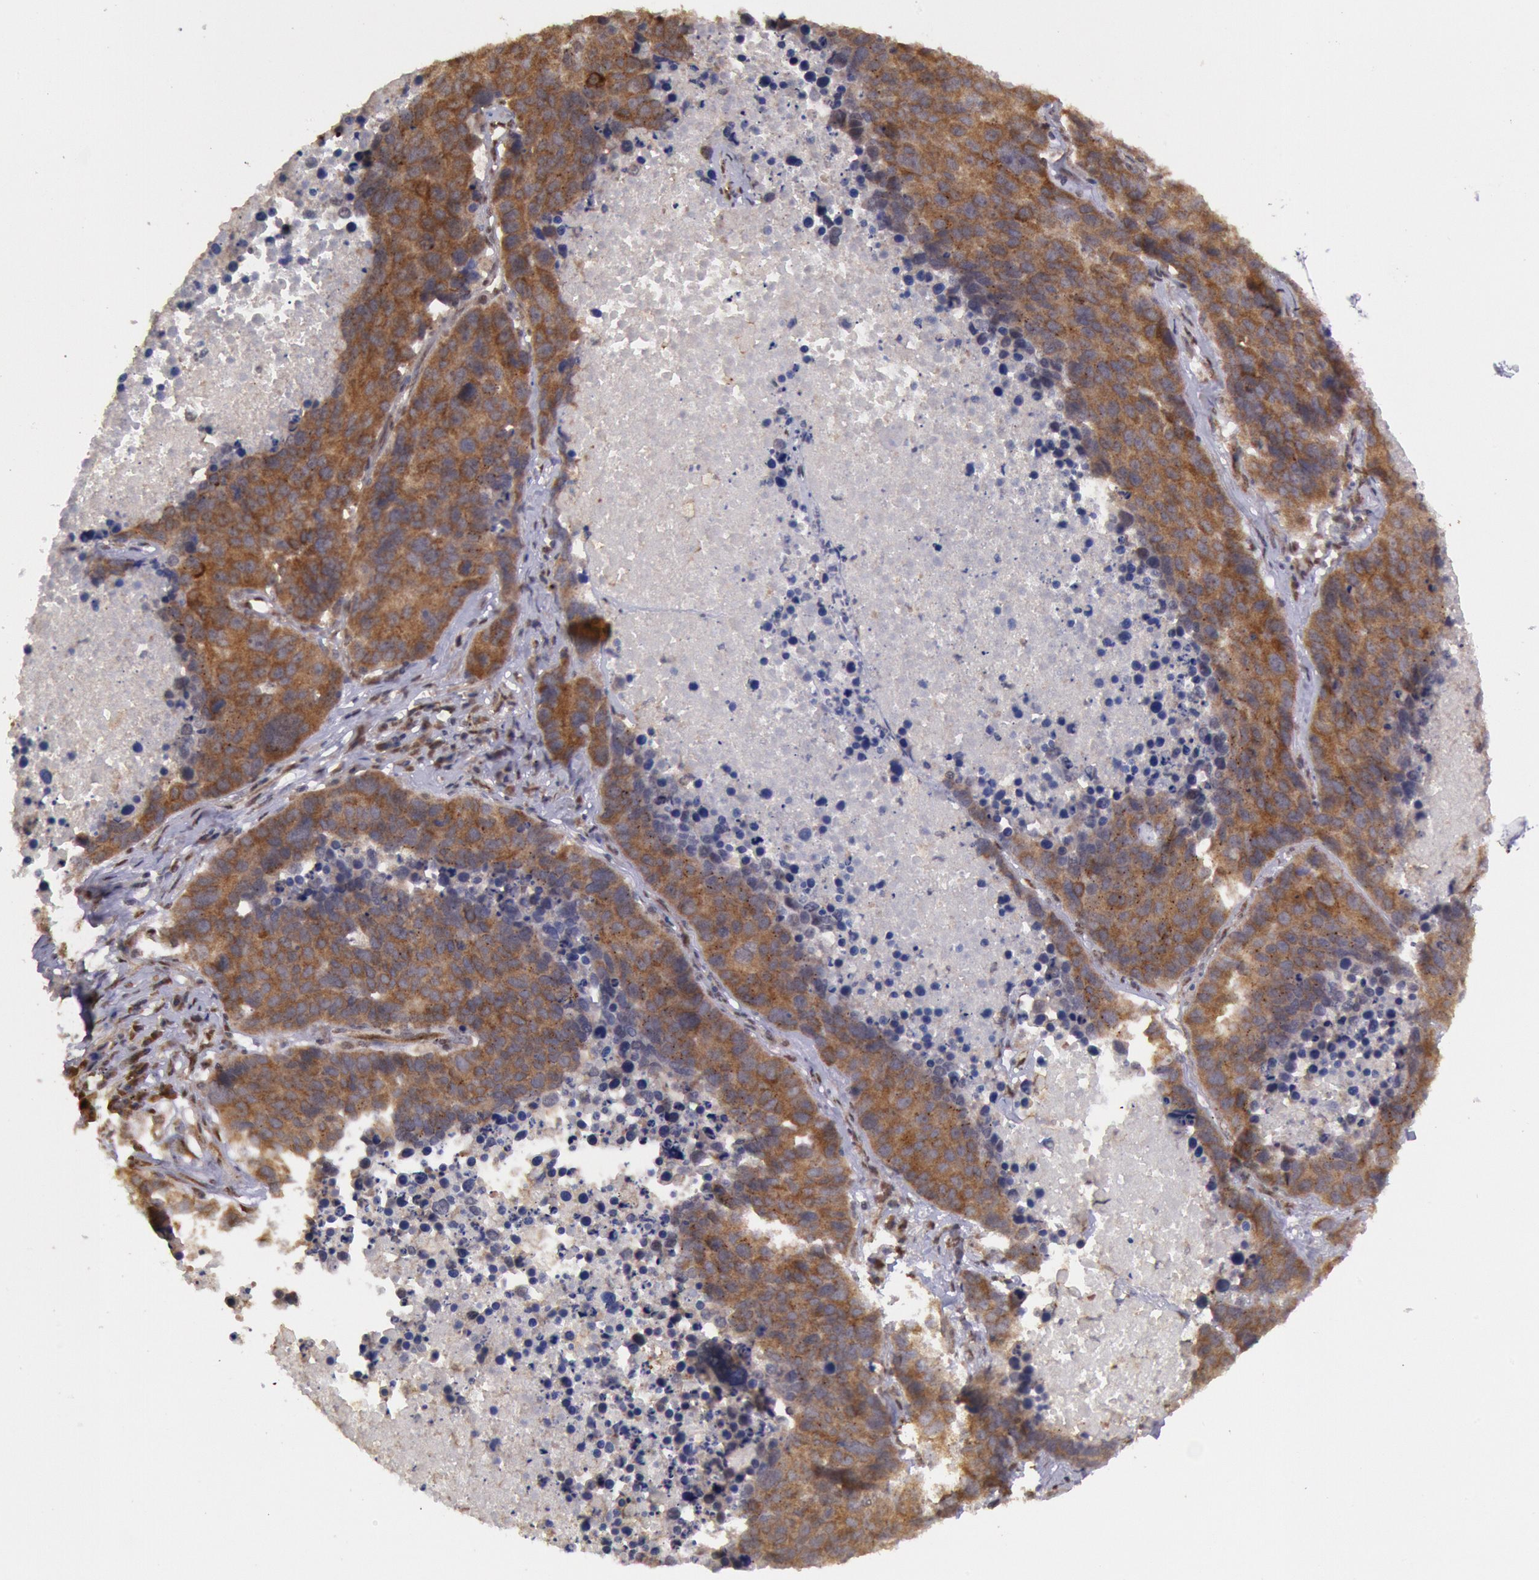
{"staining": {"intensity": "strong", "quantity": ">75%", "location": "cytoplasmic/membranous"}, "tissue": "lung cancer", "cell_type": "Tumor cells", "image_type": "cancer", "snomed": [{"axis": "morphology", "description": "Carcinoid, malignant, NOS"}, {"axis": "topography", "description": "Lung"}], "caption": "There is high levels of strong cytoplasmic/membranous staining in tumor cells of malignant carcinoid (lung), as demonstrated by immunohistochemical staining (brown color).", "gene": "STX17", "patient": {"sex": "male", "age": 60}}